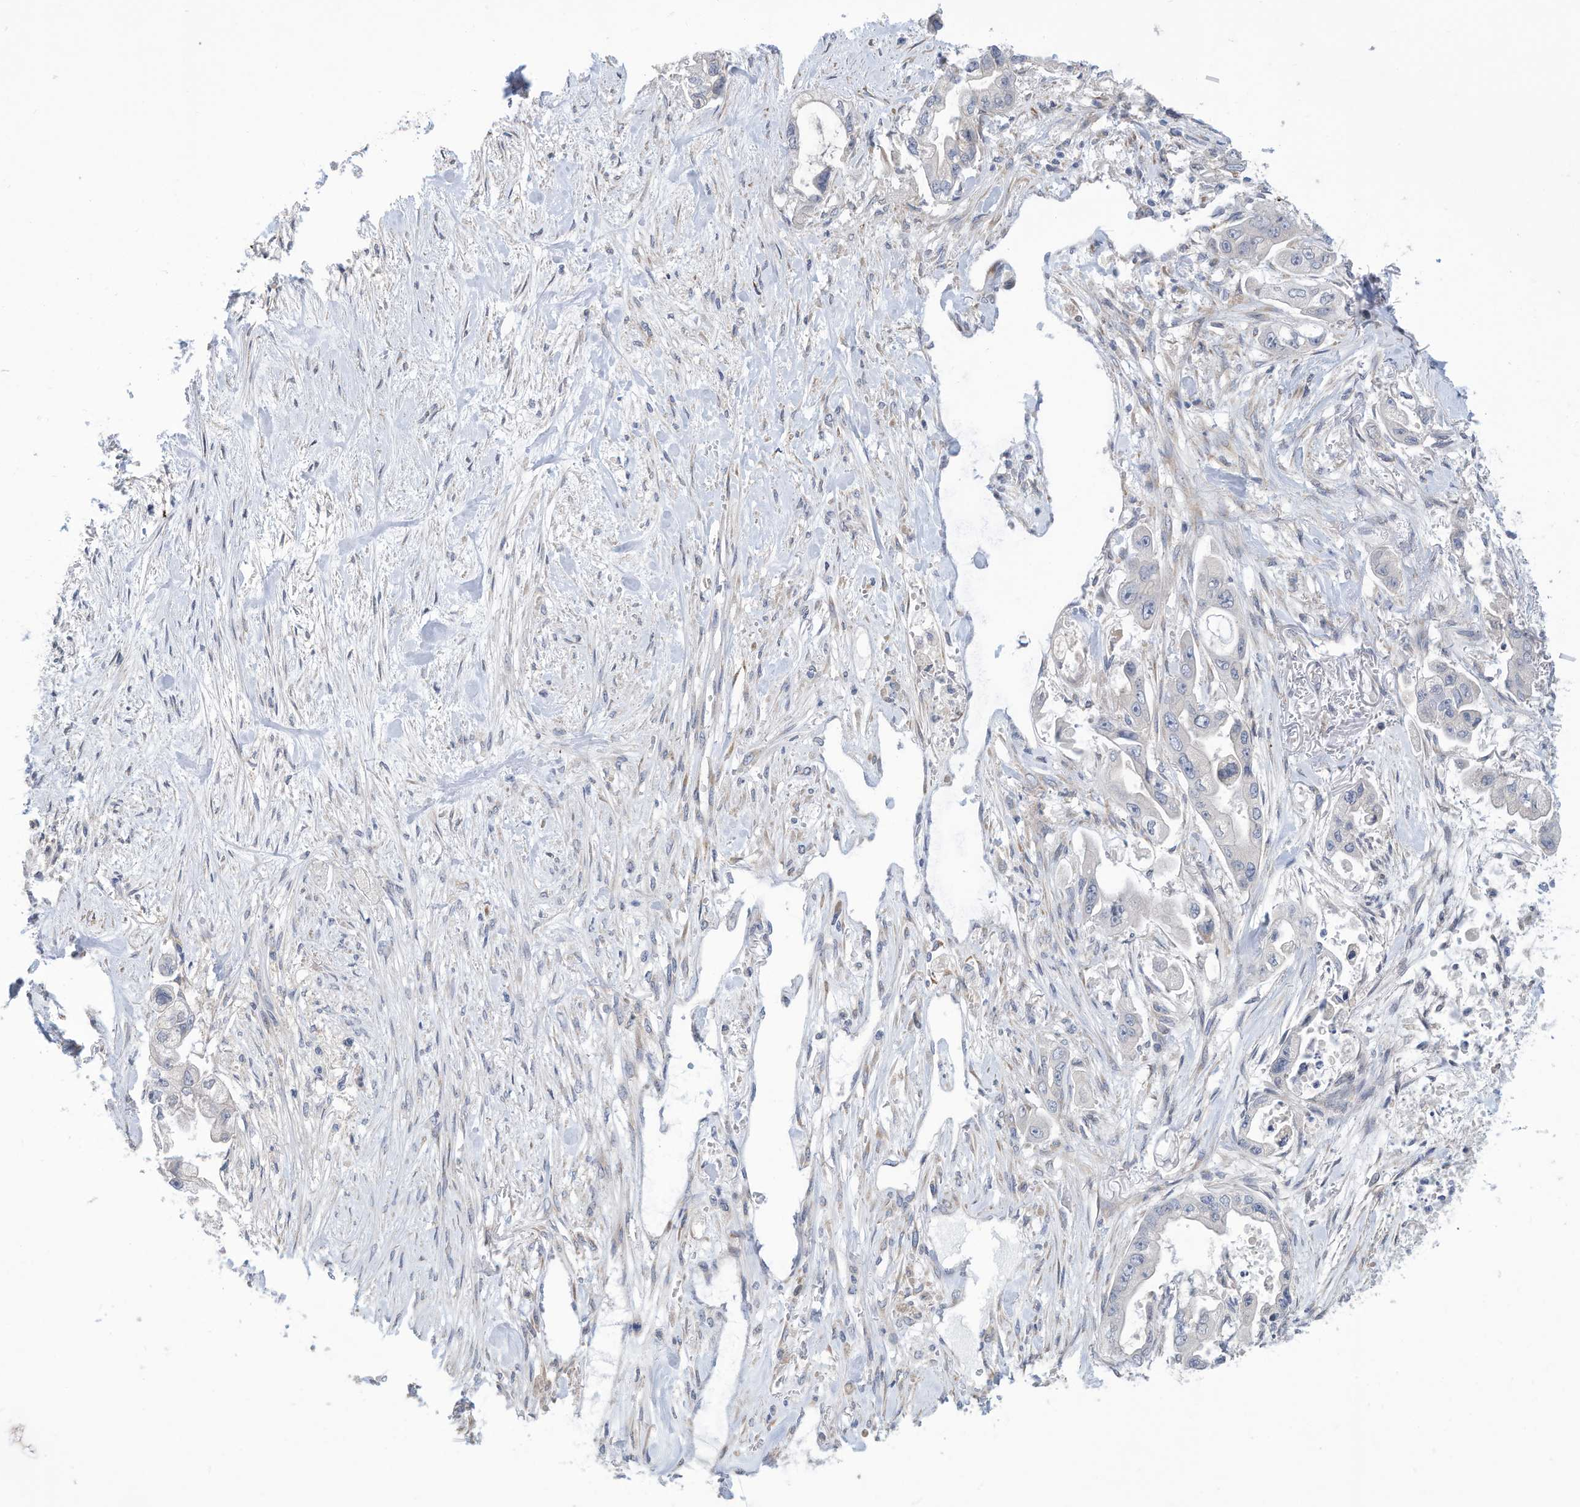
{"staining": {"intensity": "negative", "quantity": "none", "location": "none"}, "tissue": "stomach cancer", "cell_type": "Tumor cells", "image_type": "cancer", "snomed": [{"axis": "morphology", "description": "Adenocarcinoma, NOS"}, {"axis": "topography", "description": "Stomach"}], "caption": "Immunohistochemistry (IHC) histopathology image of neoplastic tissue: stomach cancer (adenocarcinoma) stained with DAB (3,3'-diaminobenzidine) reveals no significant protein positivity in tumor cells.", "gene": "ZNF292", "patient": {"sex": "male", "age": 62}}